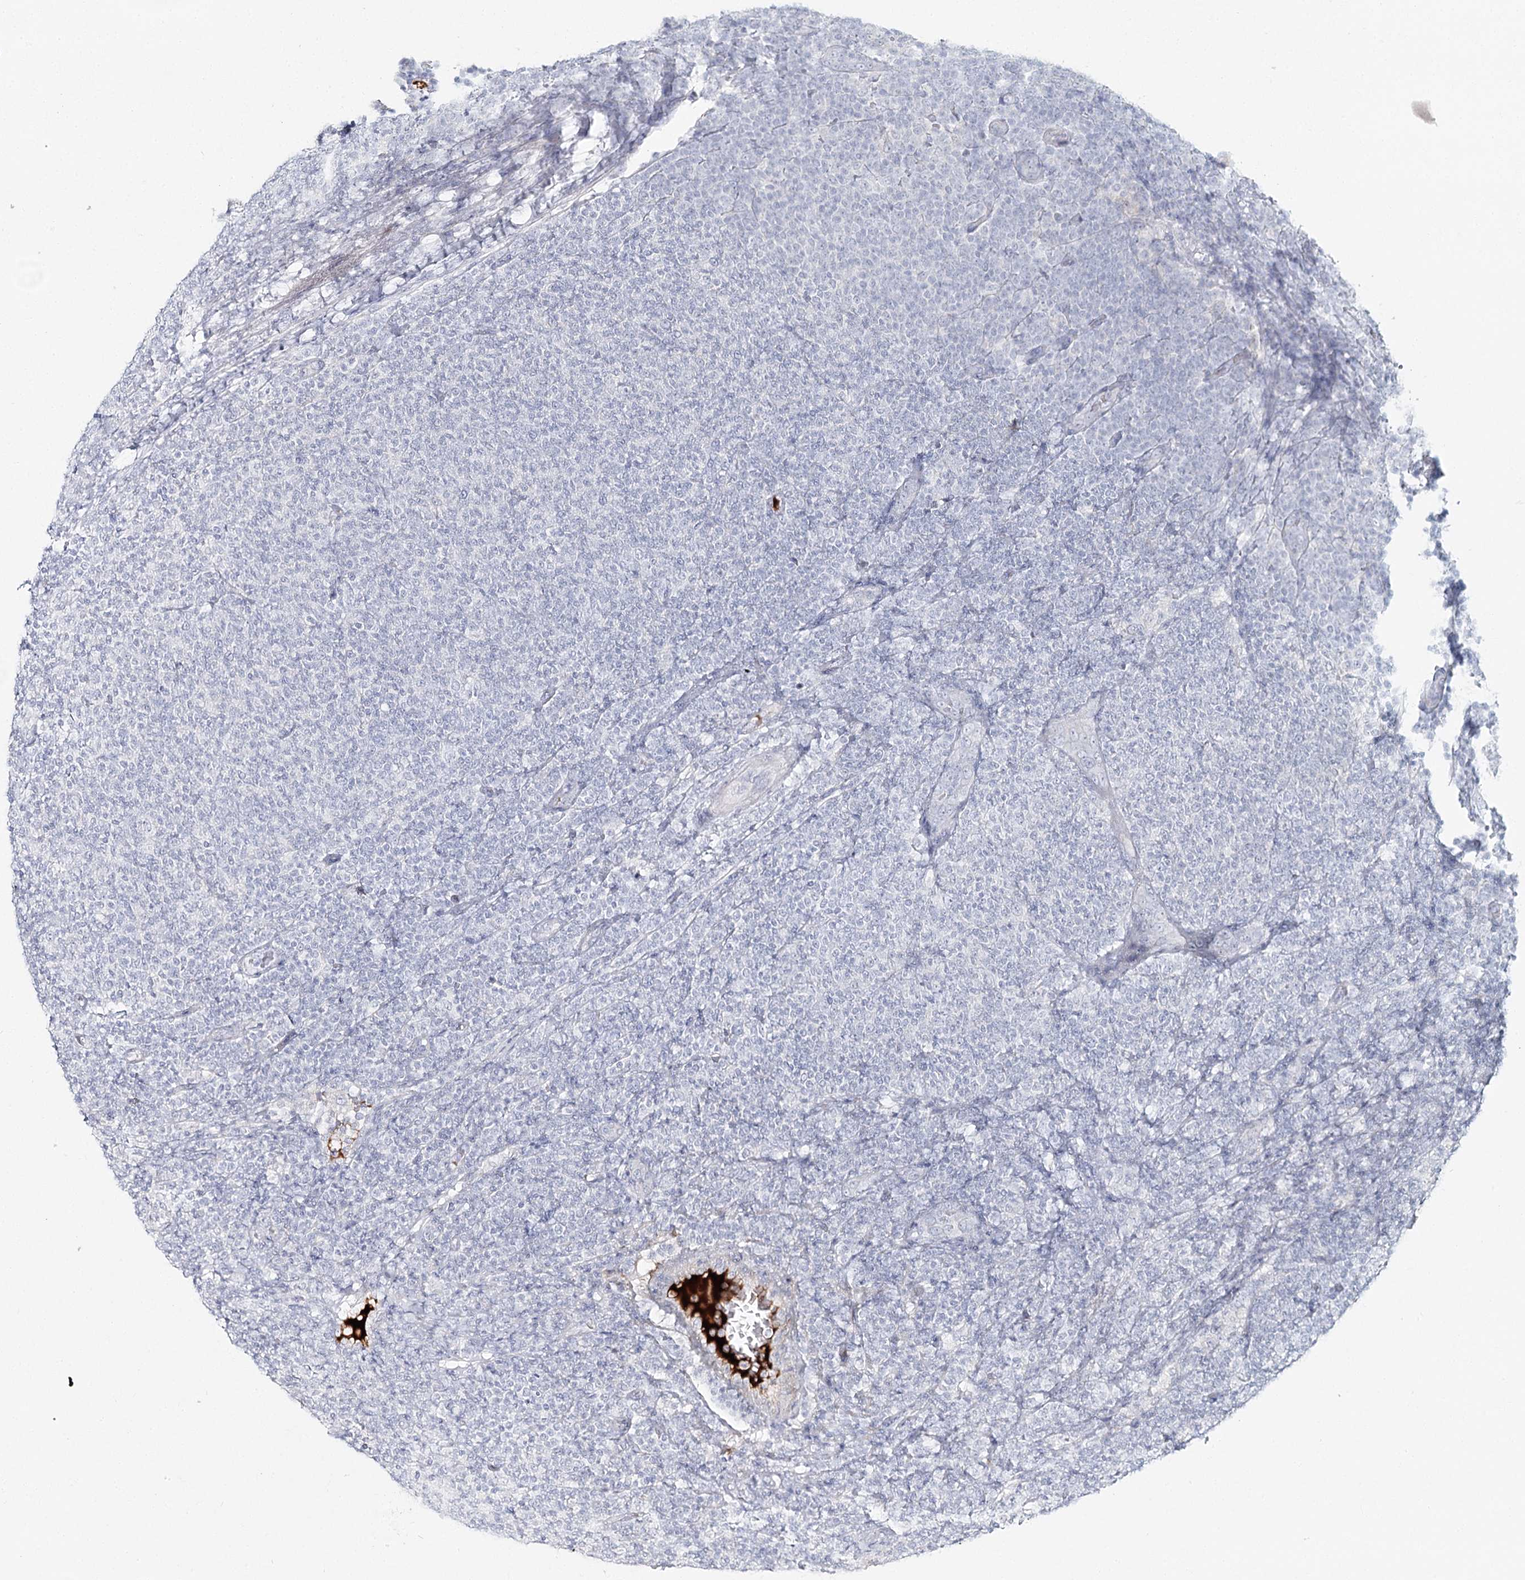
{"staining": {"intensity": "negative", "quantity": "none", "location": "none"}, "tissue": "lymphoma", "cell_type": "Tumor cells", "image_type": "cancer", "snomed": [{"axis": "morphology", "description": "Malignant lymphoma, non-Hodgkin's type, Low grade"}, {"axis": "topography", "description": "Lymph node"}], "caption": "IHC micrograph of human lymphoma stained for a protein (brown), which demonstrates no positivity in tumor cells.", "gene": "DMGDH", "patient": {"sex": "male", "age": 66}}